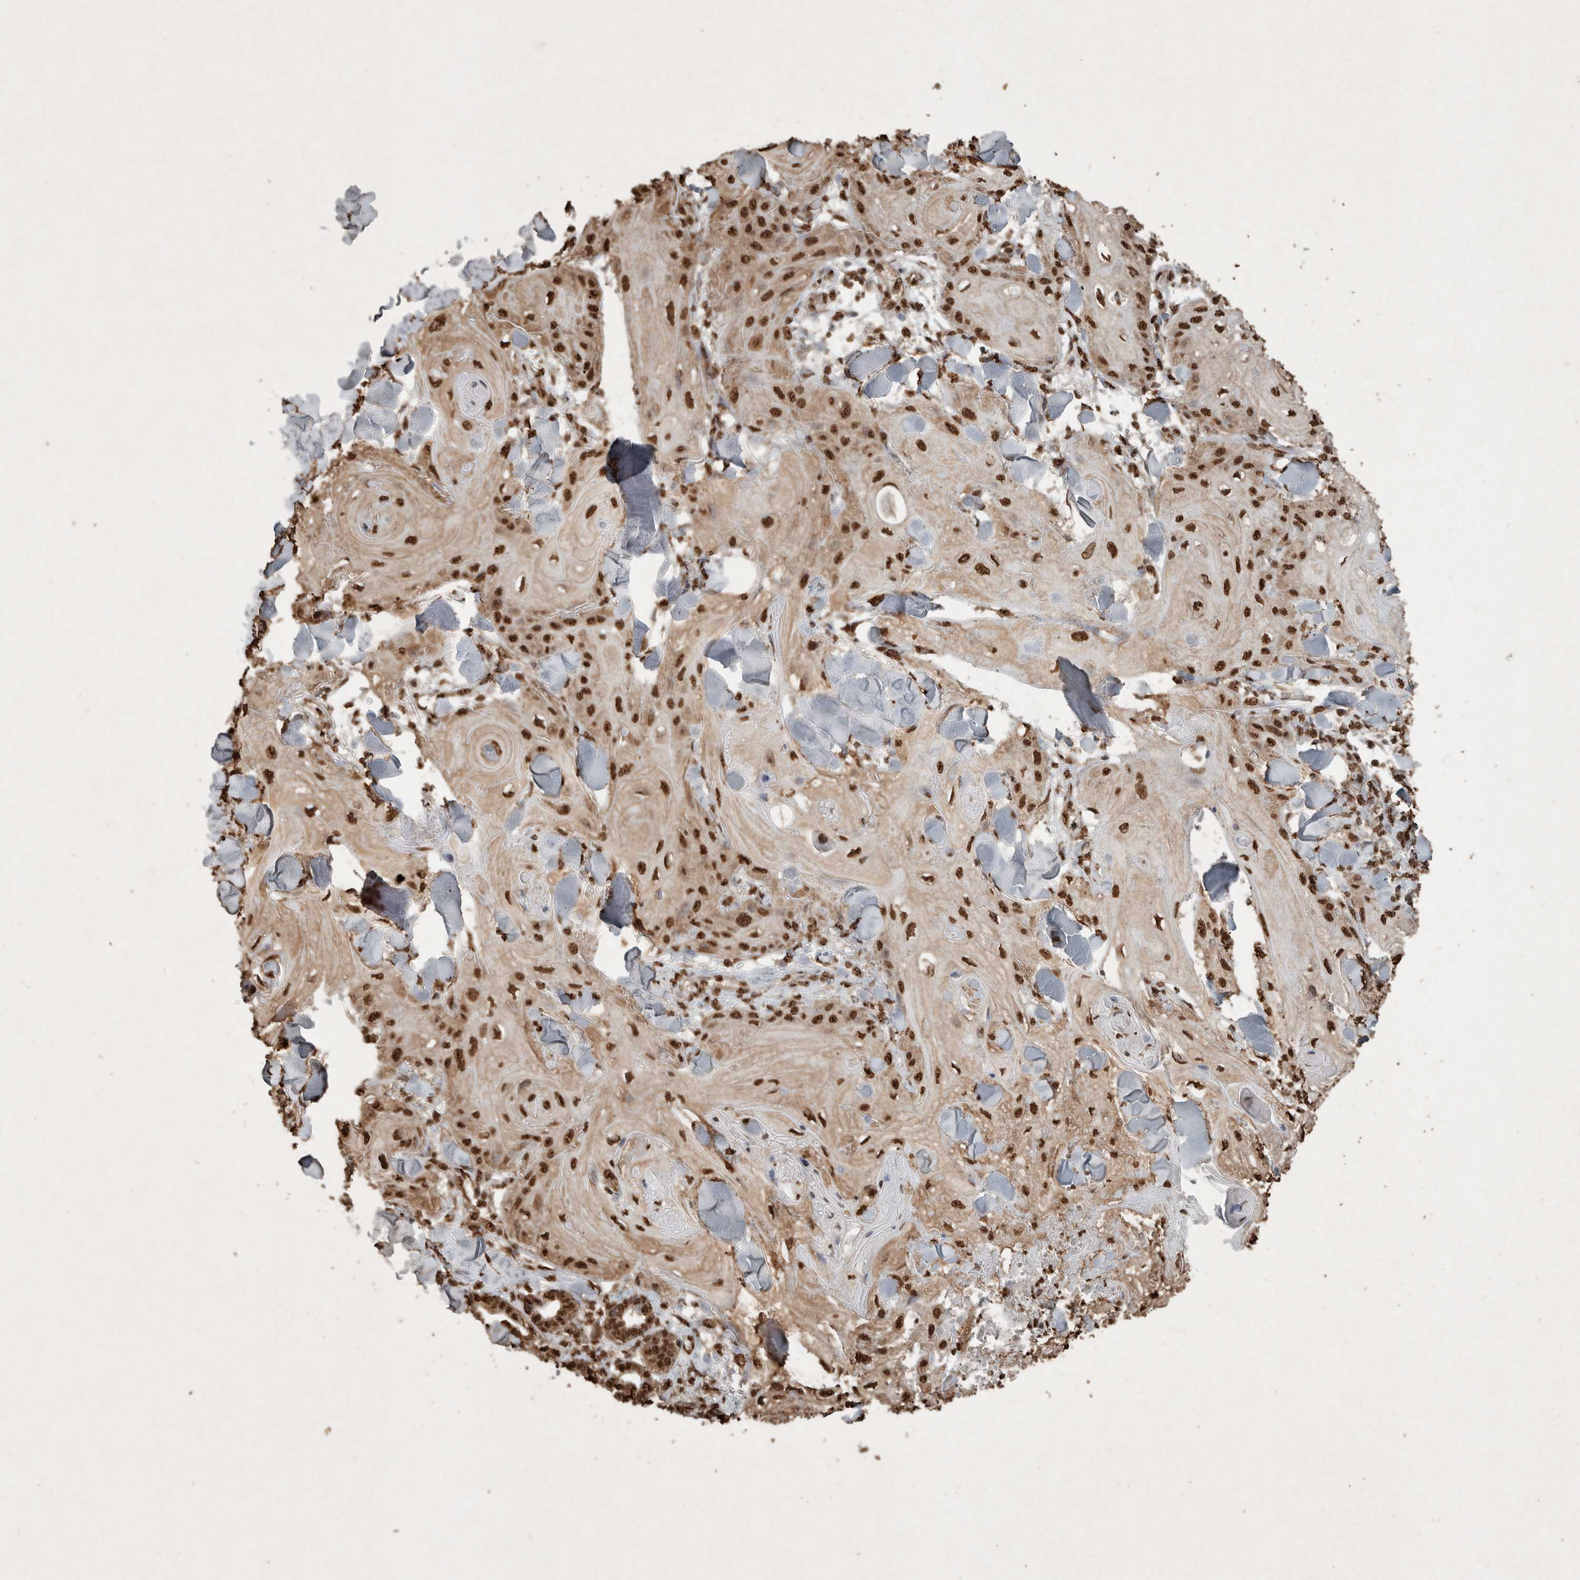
{"staining": {"intensity": "strong", "quantity": ">75%", "location": "nuclear"}, "tissue": "skin cancer", "cell_type": "Tumor cells", "image_type": "cancer", "snomed": [{"axis": "morphology", "description": "Squamous cell carcinoma, NOS"}, {"axis": "topography", "description": "Skin"}], "caption": "Immunohistochemistry (IHC) photomicrograph of human skin cancer stained for a protein (brown), which reveals high levels of strong nuclear staining in approximately >75% of tumor cells.", "gene": "FSTL3", "patient": {"sex": "male", "age": 74}}